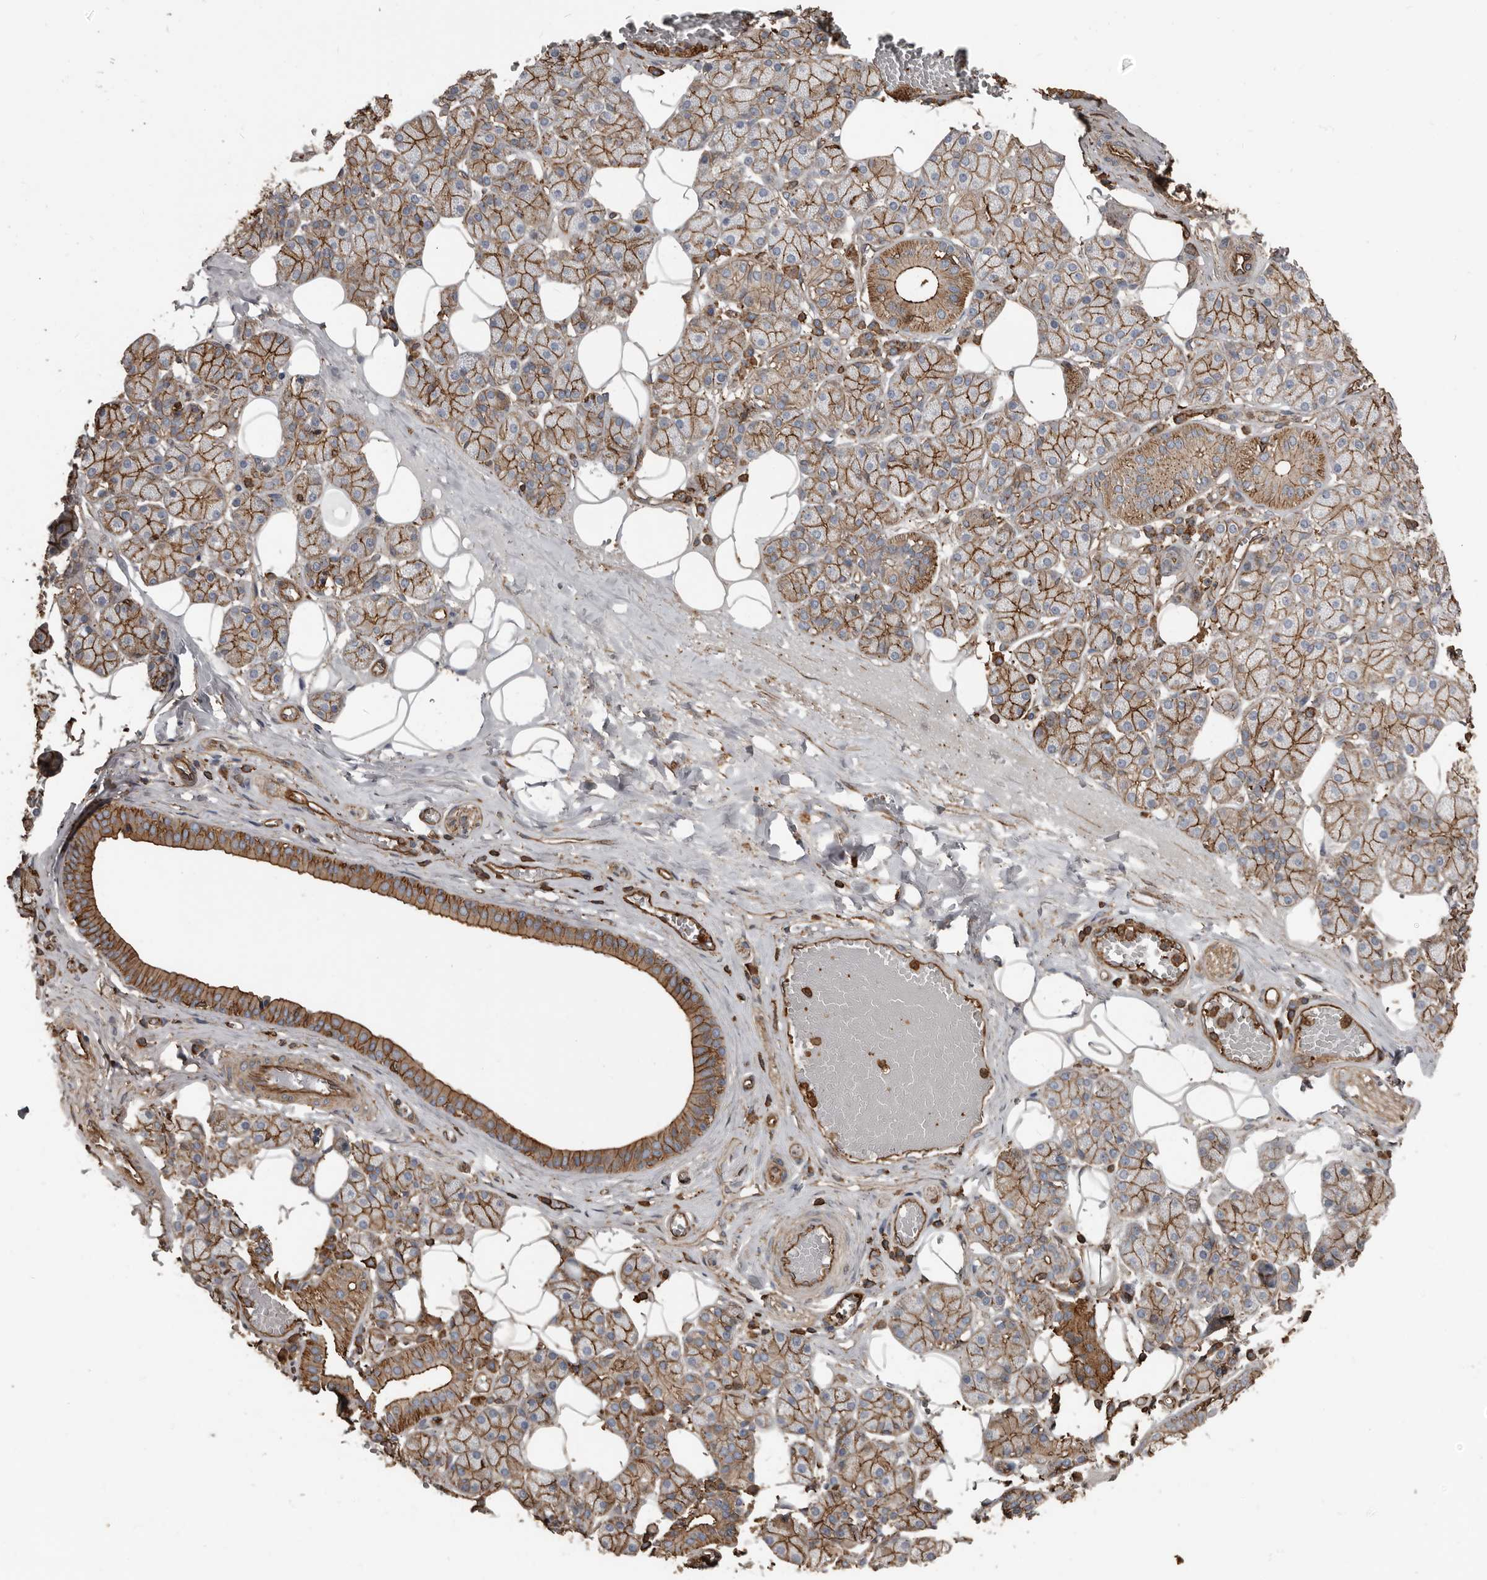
{"staining": {"intensity": "moderate", "quantity": ">75%", "location": "cytoplasmic/membranous"}, "tissue": "salivary gland", "cell_type": "Glandular cells", "image_type": "normal", "snomed": [{"axis": "morphology", "description": "Normal tissue, NOS"}, {"axis": "topography", "description": "Salivary gland"}], "caption": "Moderate cytoplasmic/membranous expression is appreciated in about >75% of glandular cells in benign salivary gland. (DAB IHC, brown staining for protein, blue staining for nuclei).", "gene": "DENND6B", "patient": {"sex": "female", "age": 33}}